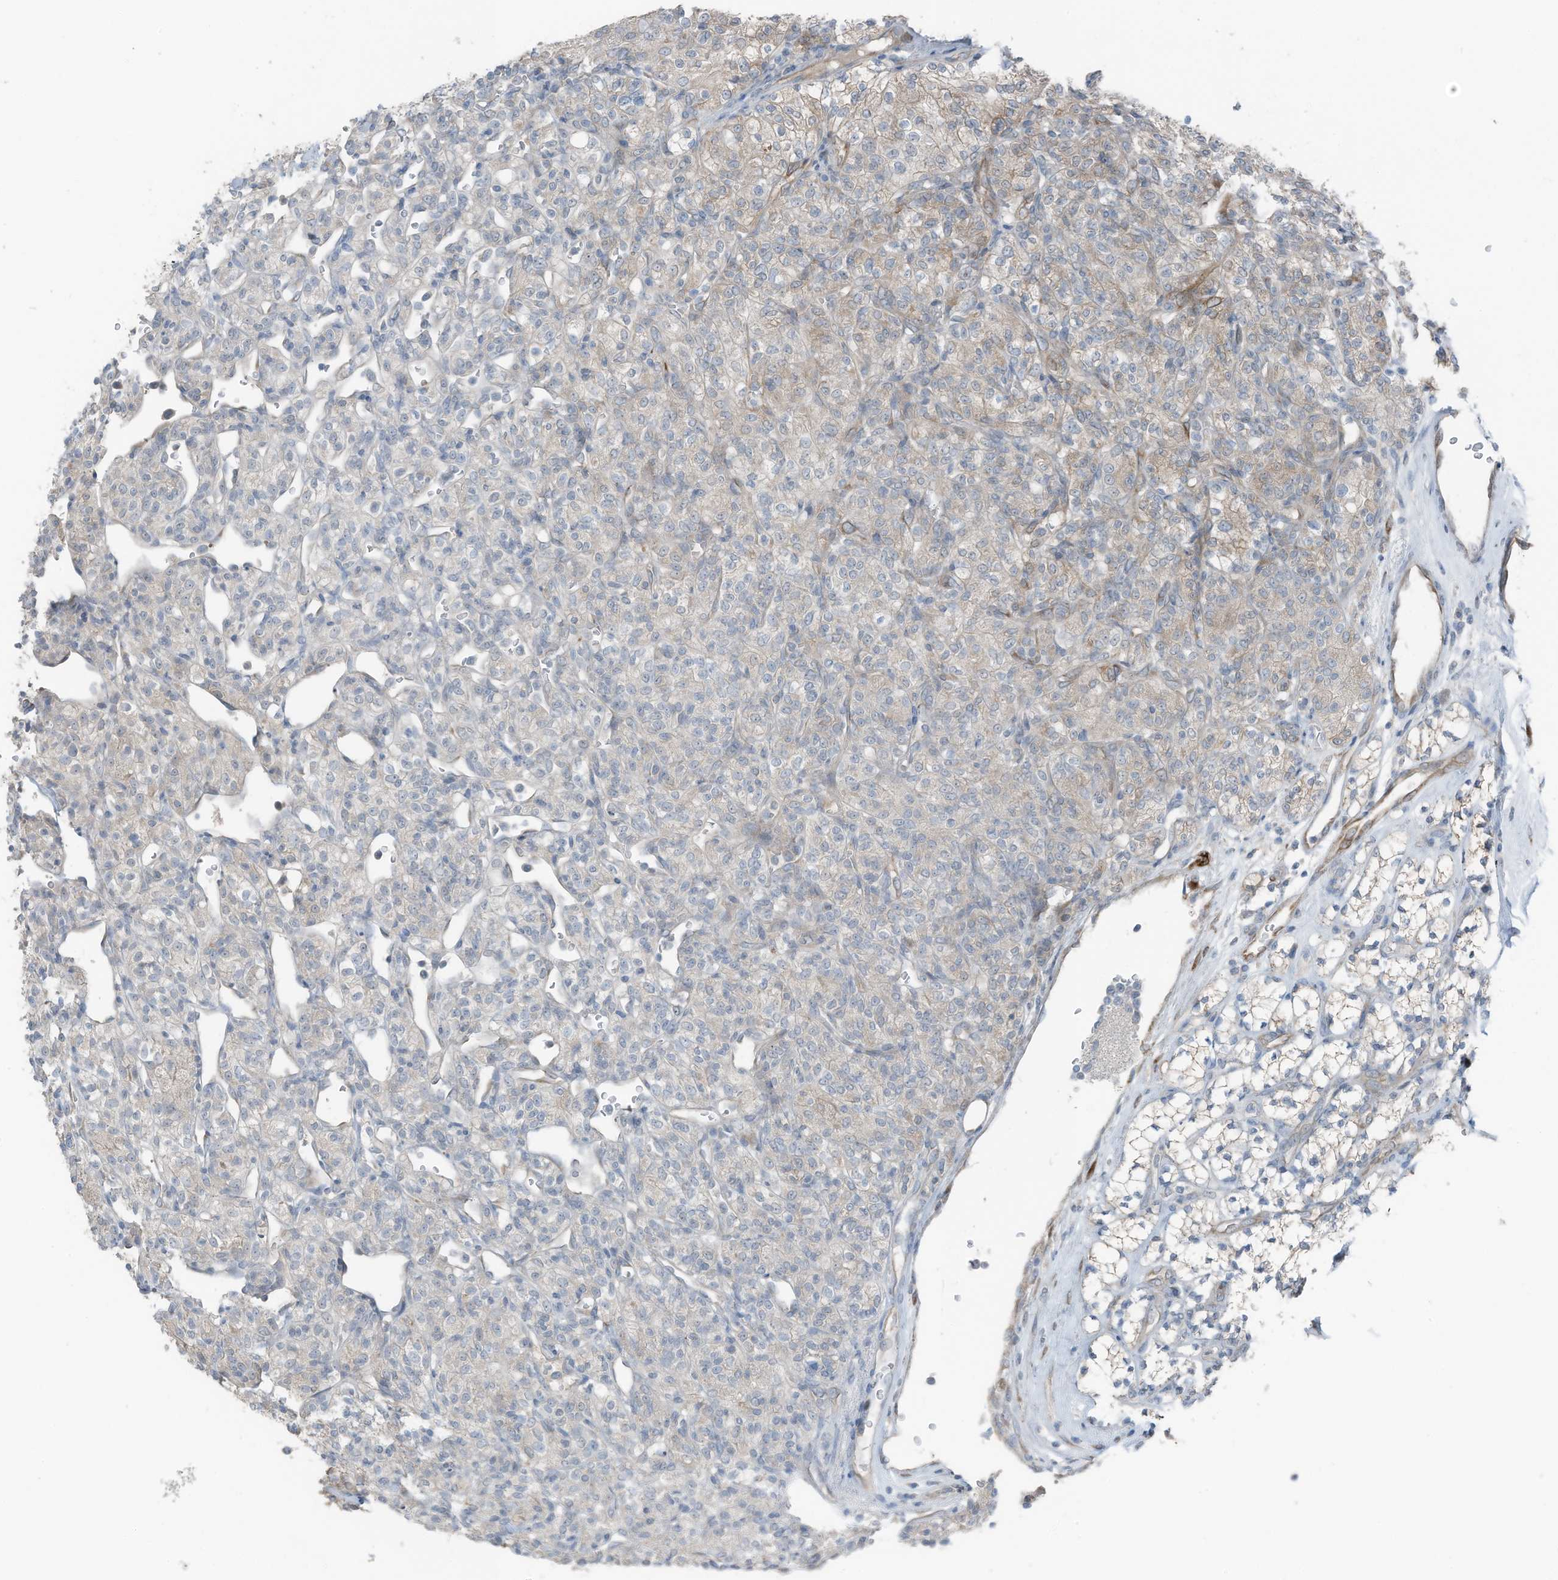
{"staining": {"intensity": "negative", "quantity": "none", "location": "none"}, "tissue": "renal cancer", "cell_type": "Tumor cells", "image_type": "cancer", "snomed": [{"axis": "morphology", "description": "Adenocarcinoma, NOS"}, {"axis": "topography", "description": "Kidney"}], "caption": "This histopathology image is of renal cancer stained with immunohistochemistry (IHC) to label a protein in brown with the nuclei are counter-stained blue. There is no expression in tumor cells.", "gene": "ARHGEF33", "patient": {"sex": "male", "age": 77}}